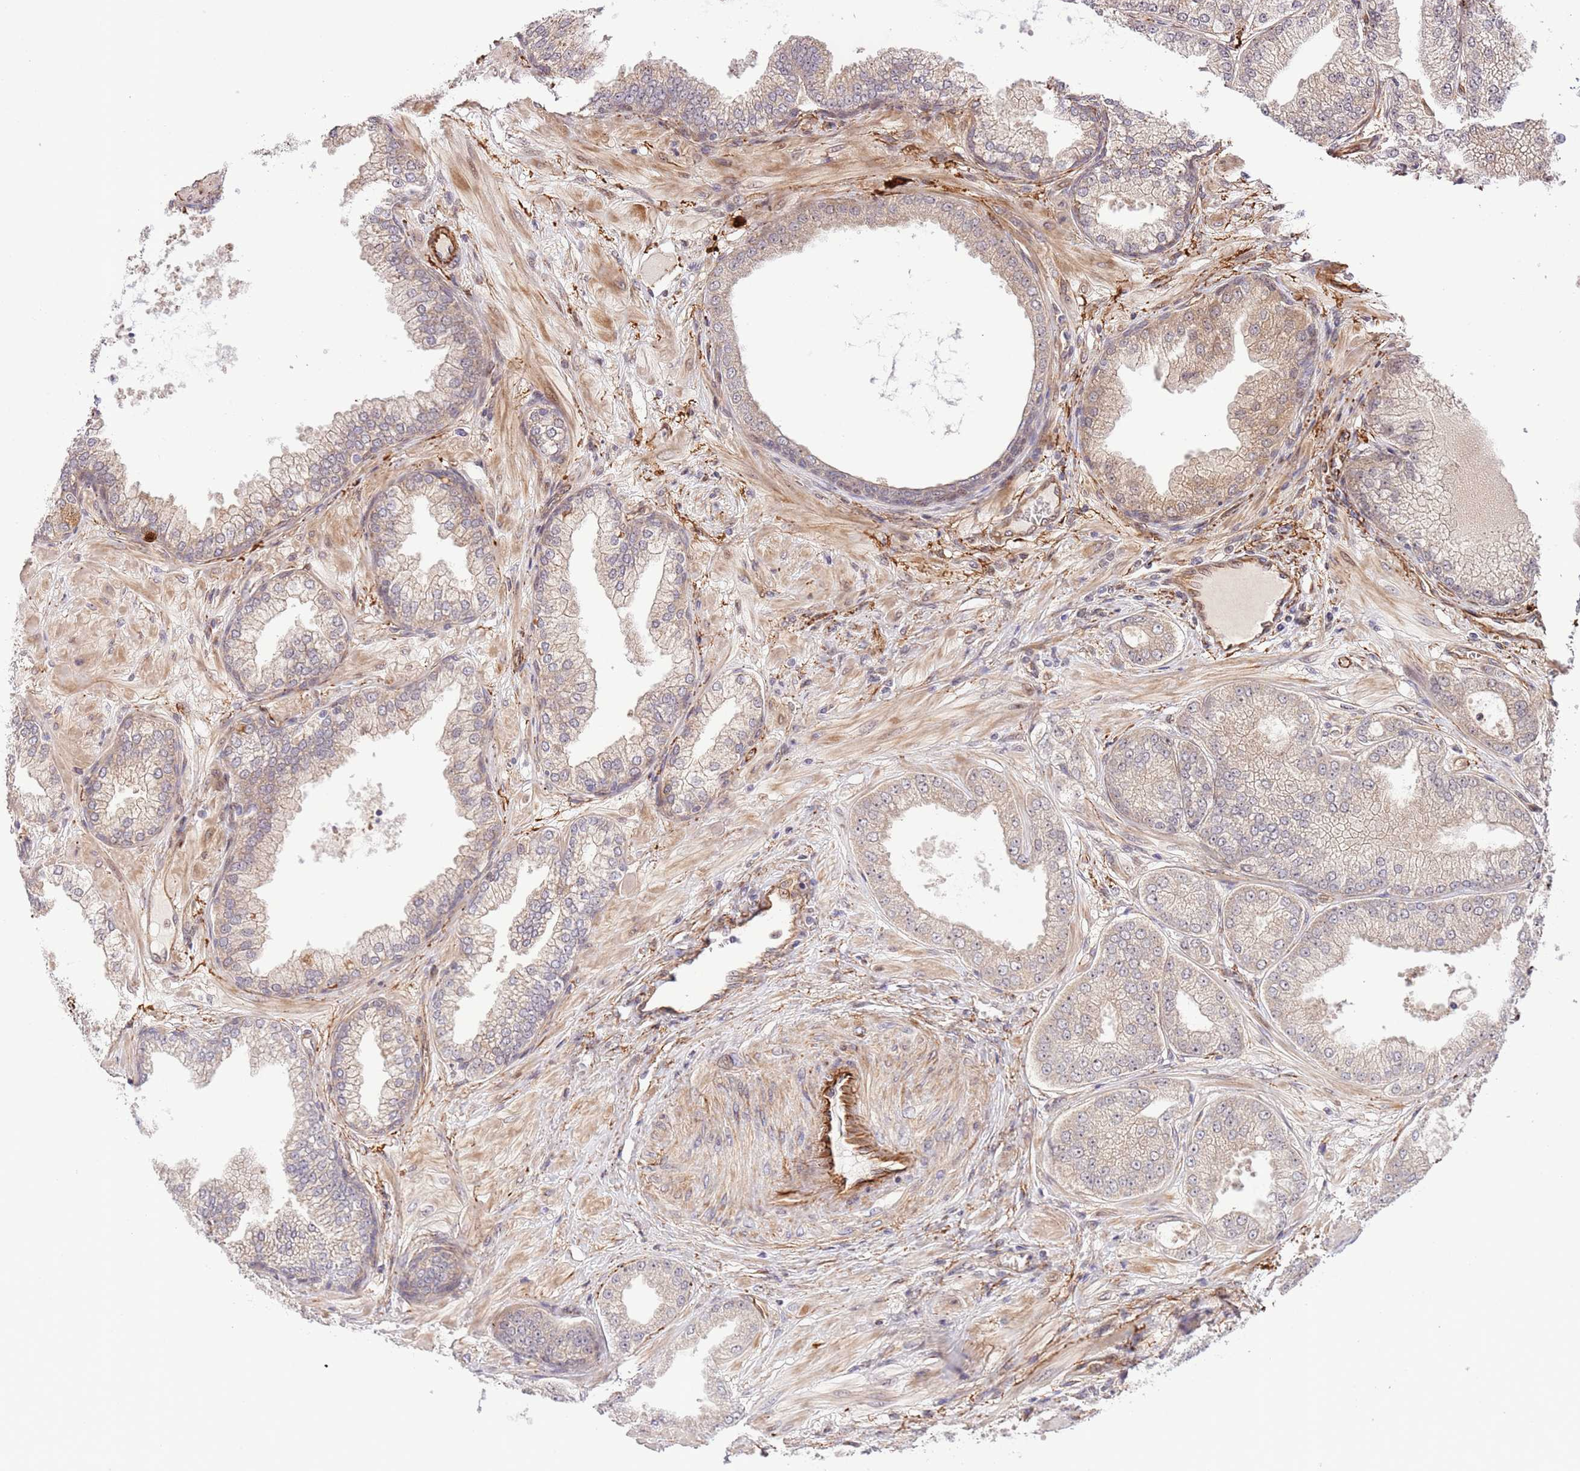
{"staining": {"intensity": "negative", "quantity": "none", "location": "none"}, "tissue": "prostate cancer", "cell_type": "Tumor cells", "image_type": "cancer", "snomed": [{"axis": "morphology", "description": "Adenocarcinoma, Low grade"}, {"axis": "topography", "description": "Prostate"}], "caption": "Human prostate cancer stained for a protein using immunohistochemistry shows no positivity in tumor cells.", "gene": "NEK3", "patient": {"sex": "male", "age": 55}}